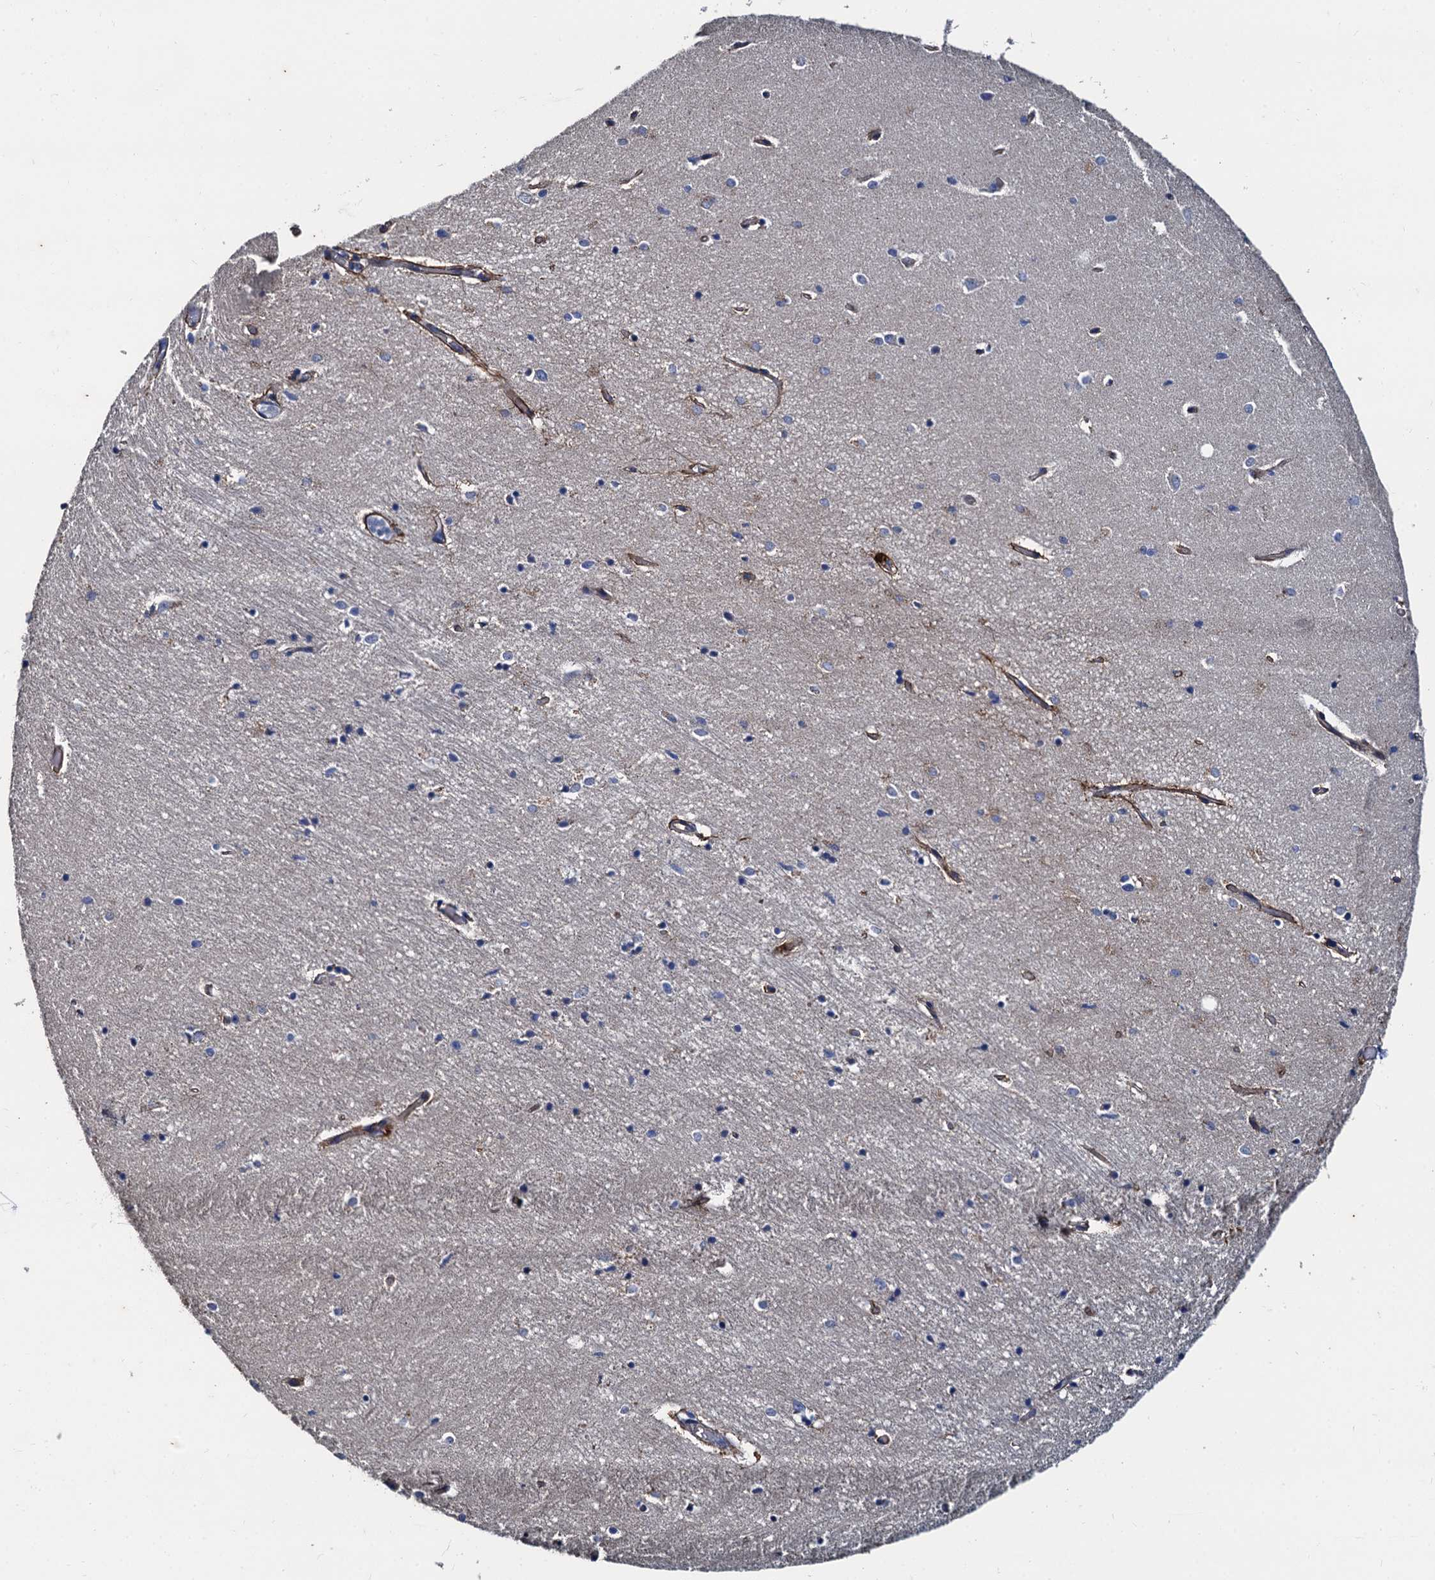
{"staining": {"intensity": "negative", "quantity": "none", "location": "none"}, "tissue": "hippocampus", "cell_type": "Glial cells", "image_type": "normal", "snomed": [{"axis": "morphology", "description": "Normal tissue, NOS"}, {"axis": "topography", "description": "Hippocampus"}], "caption": "An immunohistochemistry histopathology image of normal hippocampus is shown. There is no staining in glial cells of hippocampus.", "gene": "NGRN", "patient": {"sex": "female", "age": 64}}